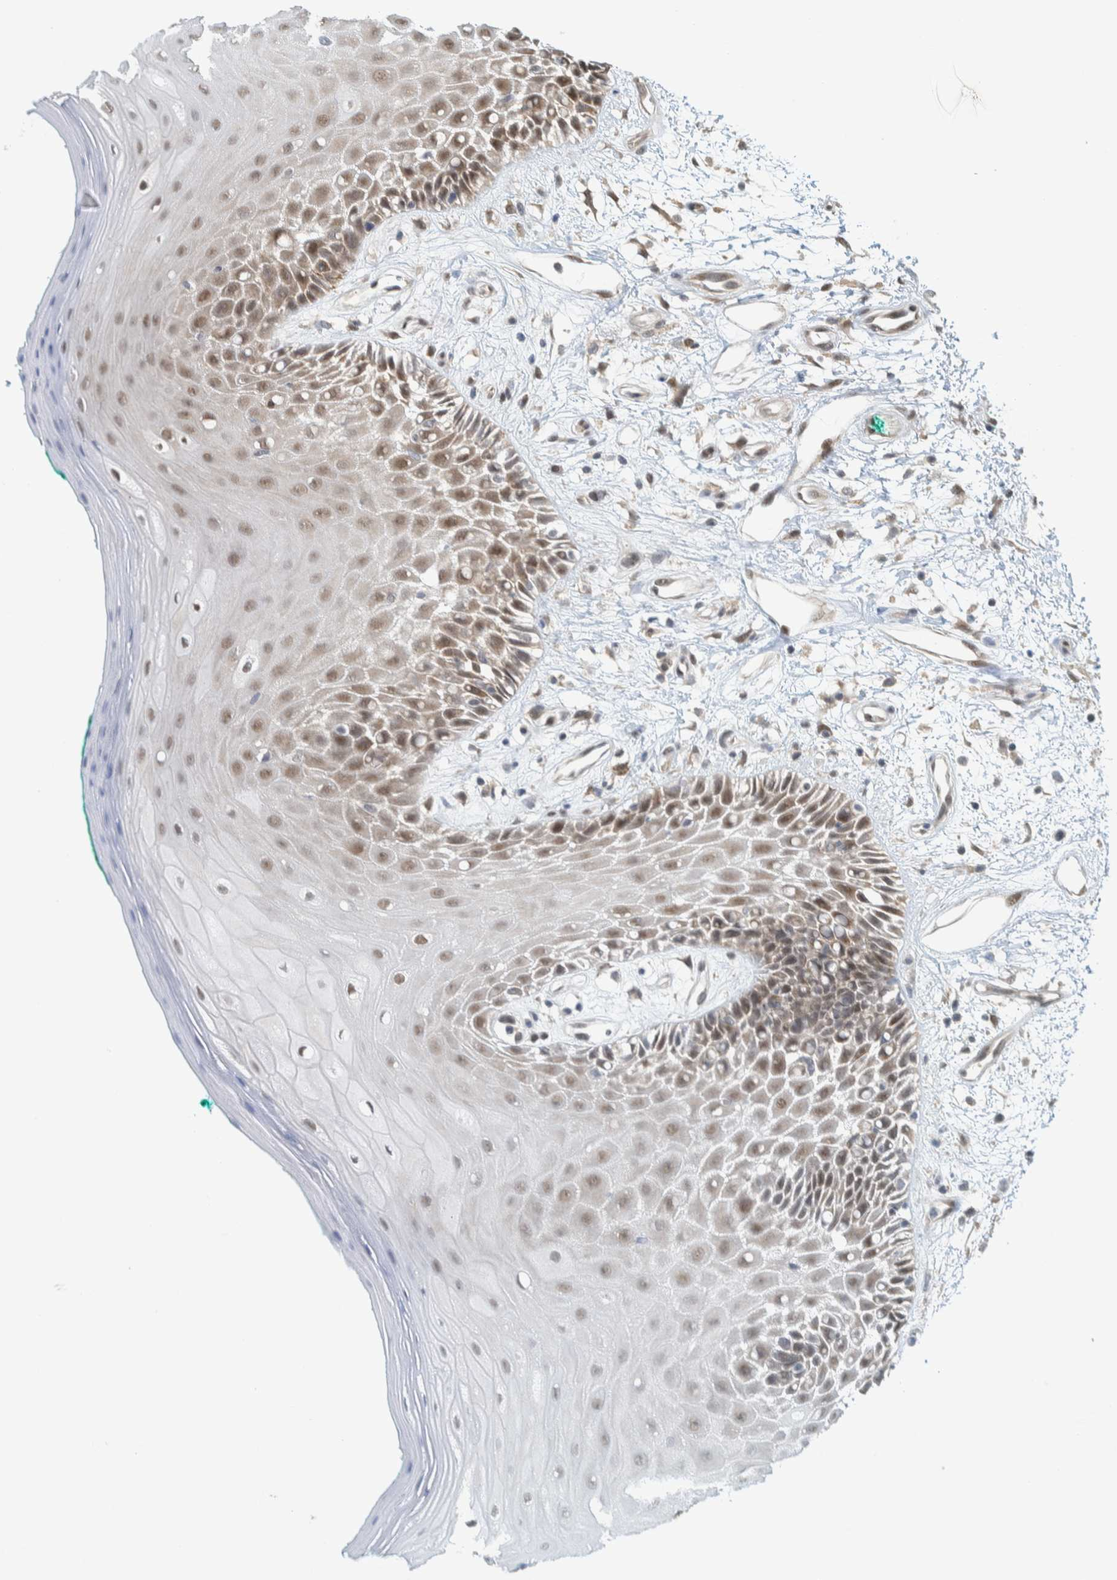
{"staining": {"intensity": "moderate", "quantity": "<25%", "location": "nuclear"}, "tissue": "oral mucosa", "cell_type": "Squamous epithelial cells", "image_type": "normal", "snomed": [{"axis": "morphology", "description": "Normal tissue, NOS"}, {"axis": "morphology", "description": "Squamous cell carcinoma, NOS"}, {"axis": "topography", "description": "Skeletal muscle"}, {"axis": "topography", "description": "Oral tissue"}, {"axis": "topography", "description": "Head-Neck"}], "caption": "This histopathology image demonstrates immunohistochemistry (IHC) staining of normal human oral mucosa, with low moderate nuclear staining in about <25% of squamous epithelial cells.", "gene": "COPS3", "patient": {"sex": "female", "age": 84}}